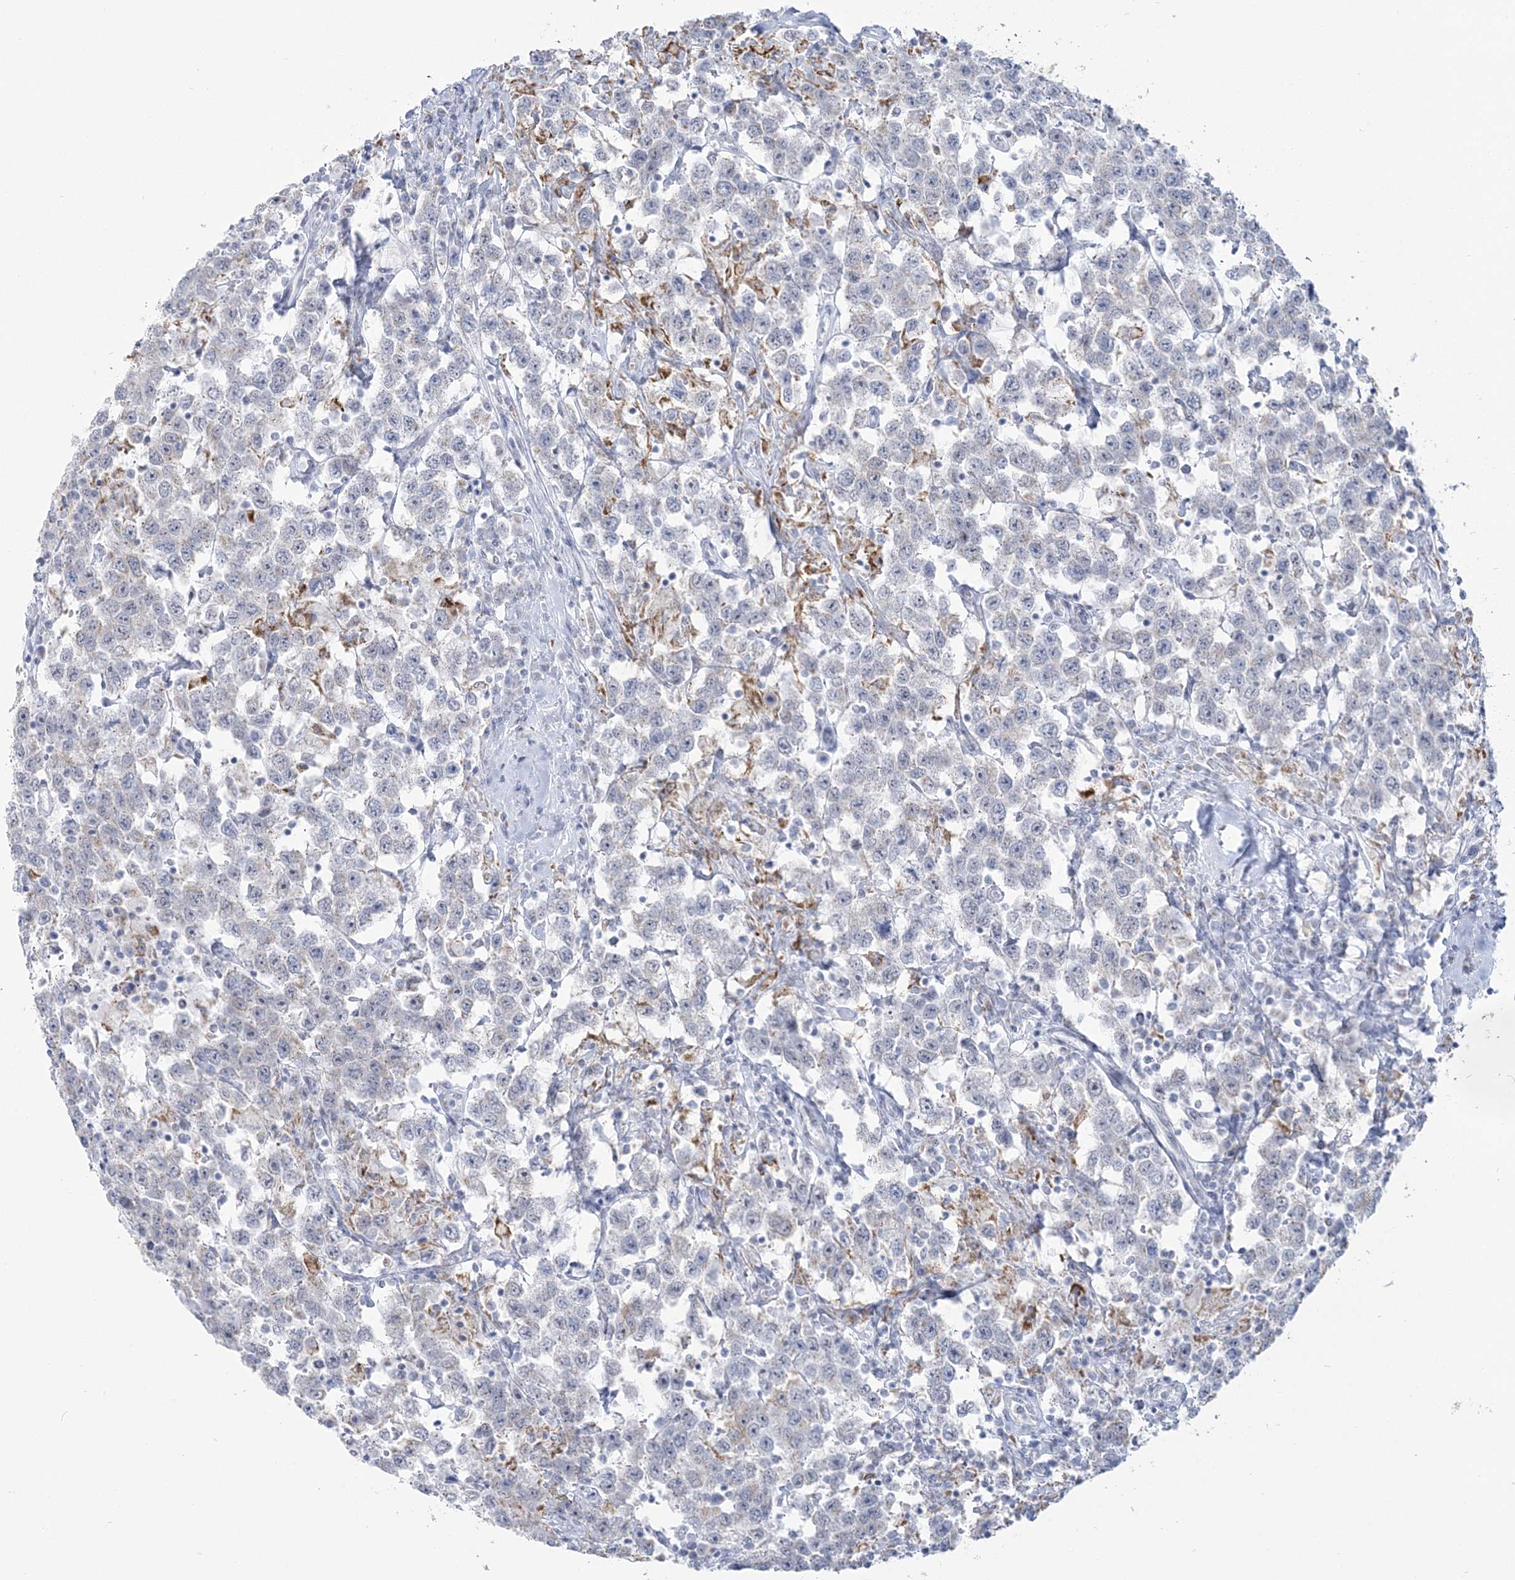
{"staining": {"intensity": "negative", "quantity": "none", "location": "none"}, "tissue": "testis cancer", "cell_type": "Tumor cells", "image_type": "cancer", "snomed": [{"axis": "morphology", "description": "Seminoma, NOS"}, {"axis": "topography", "description": "Testis"}], "caption": "Histopathology image shows no protein expression in tumor cells of seminoma (testis) tissue.", "gene": "ZNF843", "patient": {"sex": "male", "age": 41}}